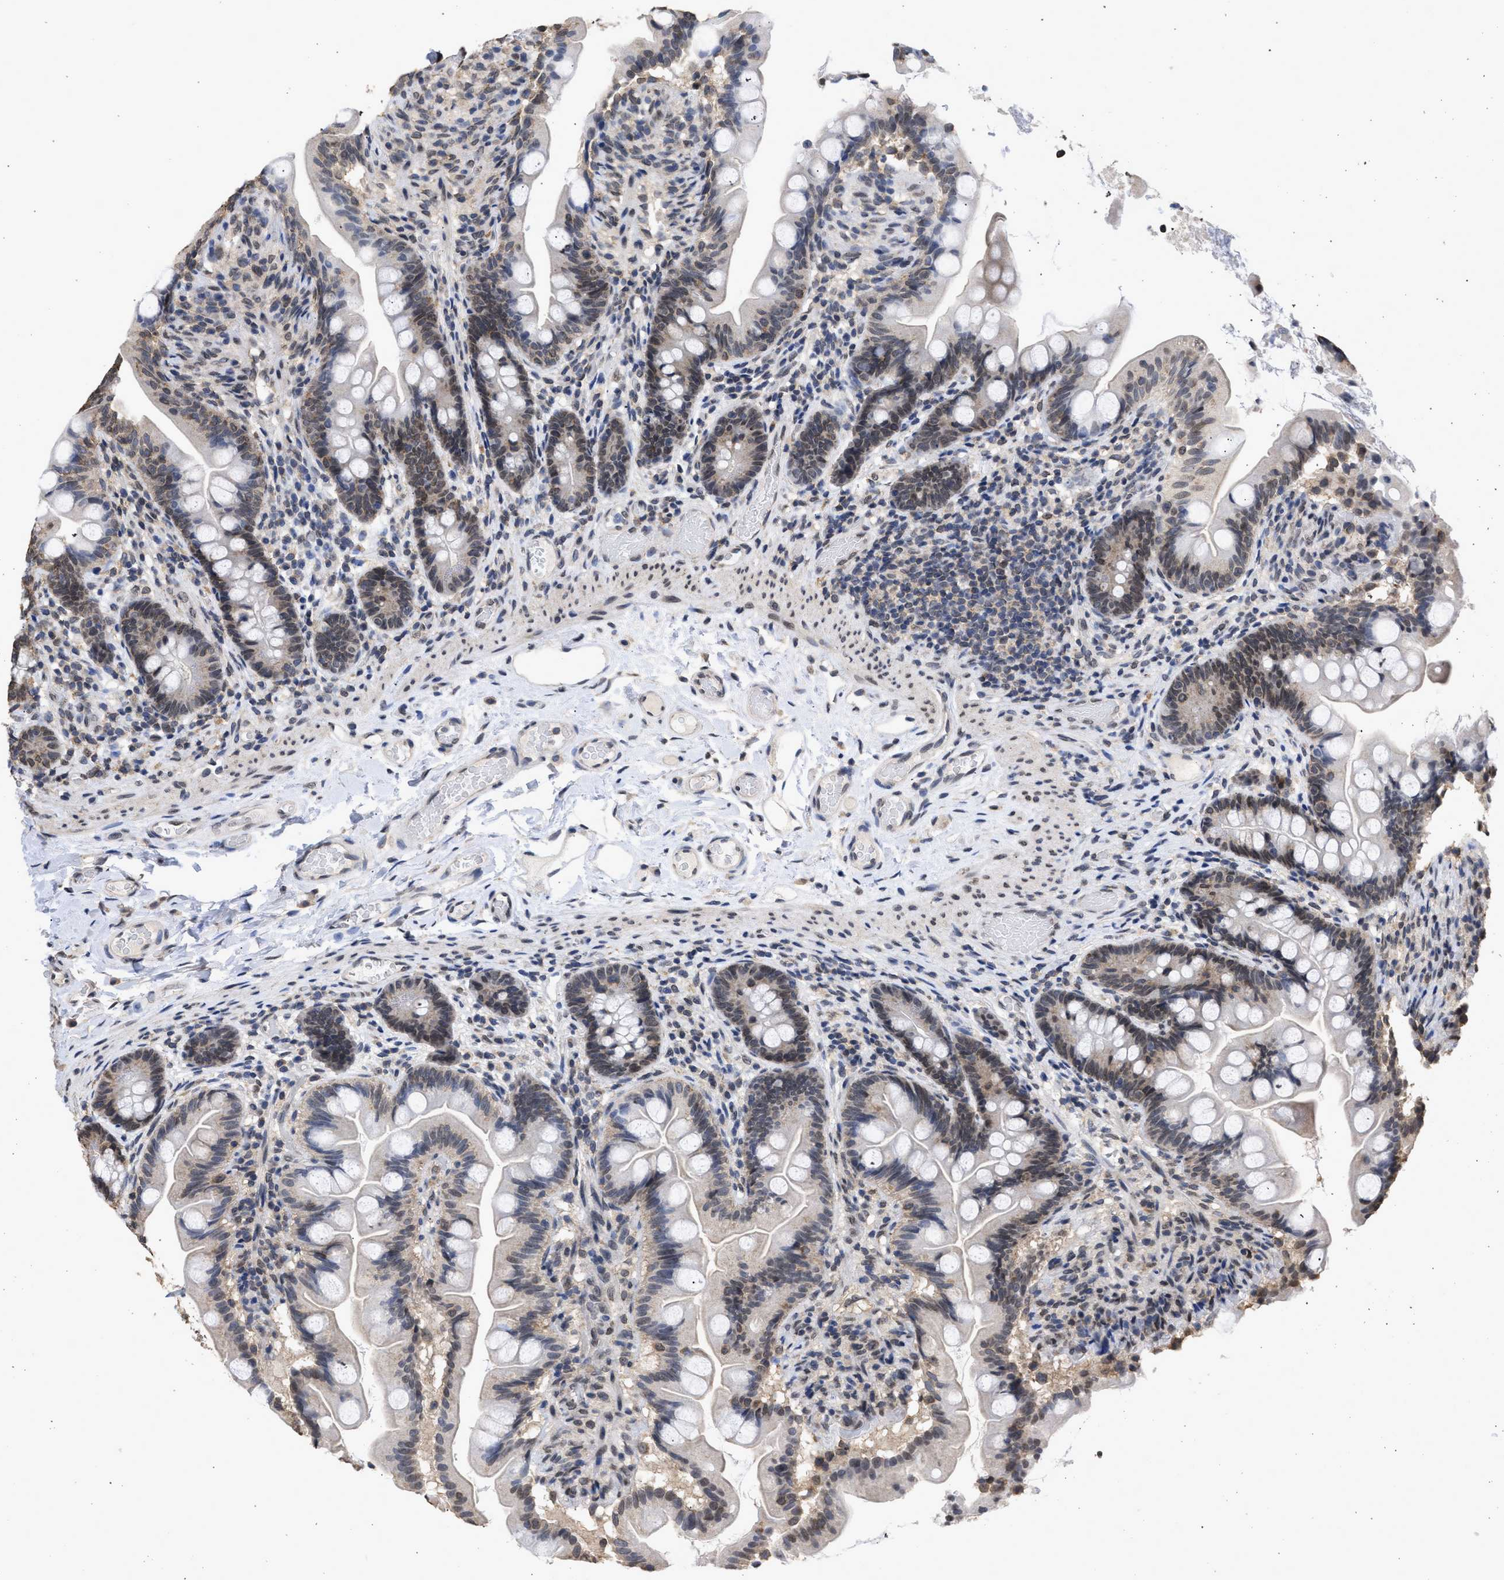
{"staining": {"intensity": "weak", "quantity": "<25%", "location": "cytoplasmic/membranous,nuclear"}, "tissue": "small intestine", "cell_type": "Glandular cells", "image_type": "normal", "snomed": [{"axis": "morphology", "description": "Normal tissue, NOS"}, {"axis": "topography", "description": "Small intestine"}], "caption": "An IHC image of benign small intestine is shown. There is no staining in glandular cells of small intestine.", "gene": "NUP35", "patient": {"sex": "female", "age": 56}}